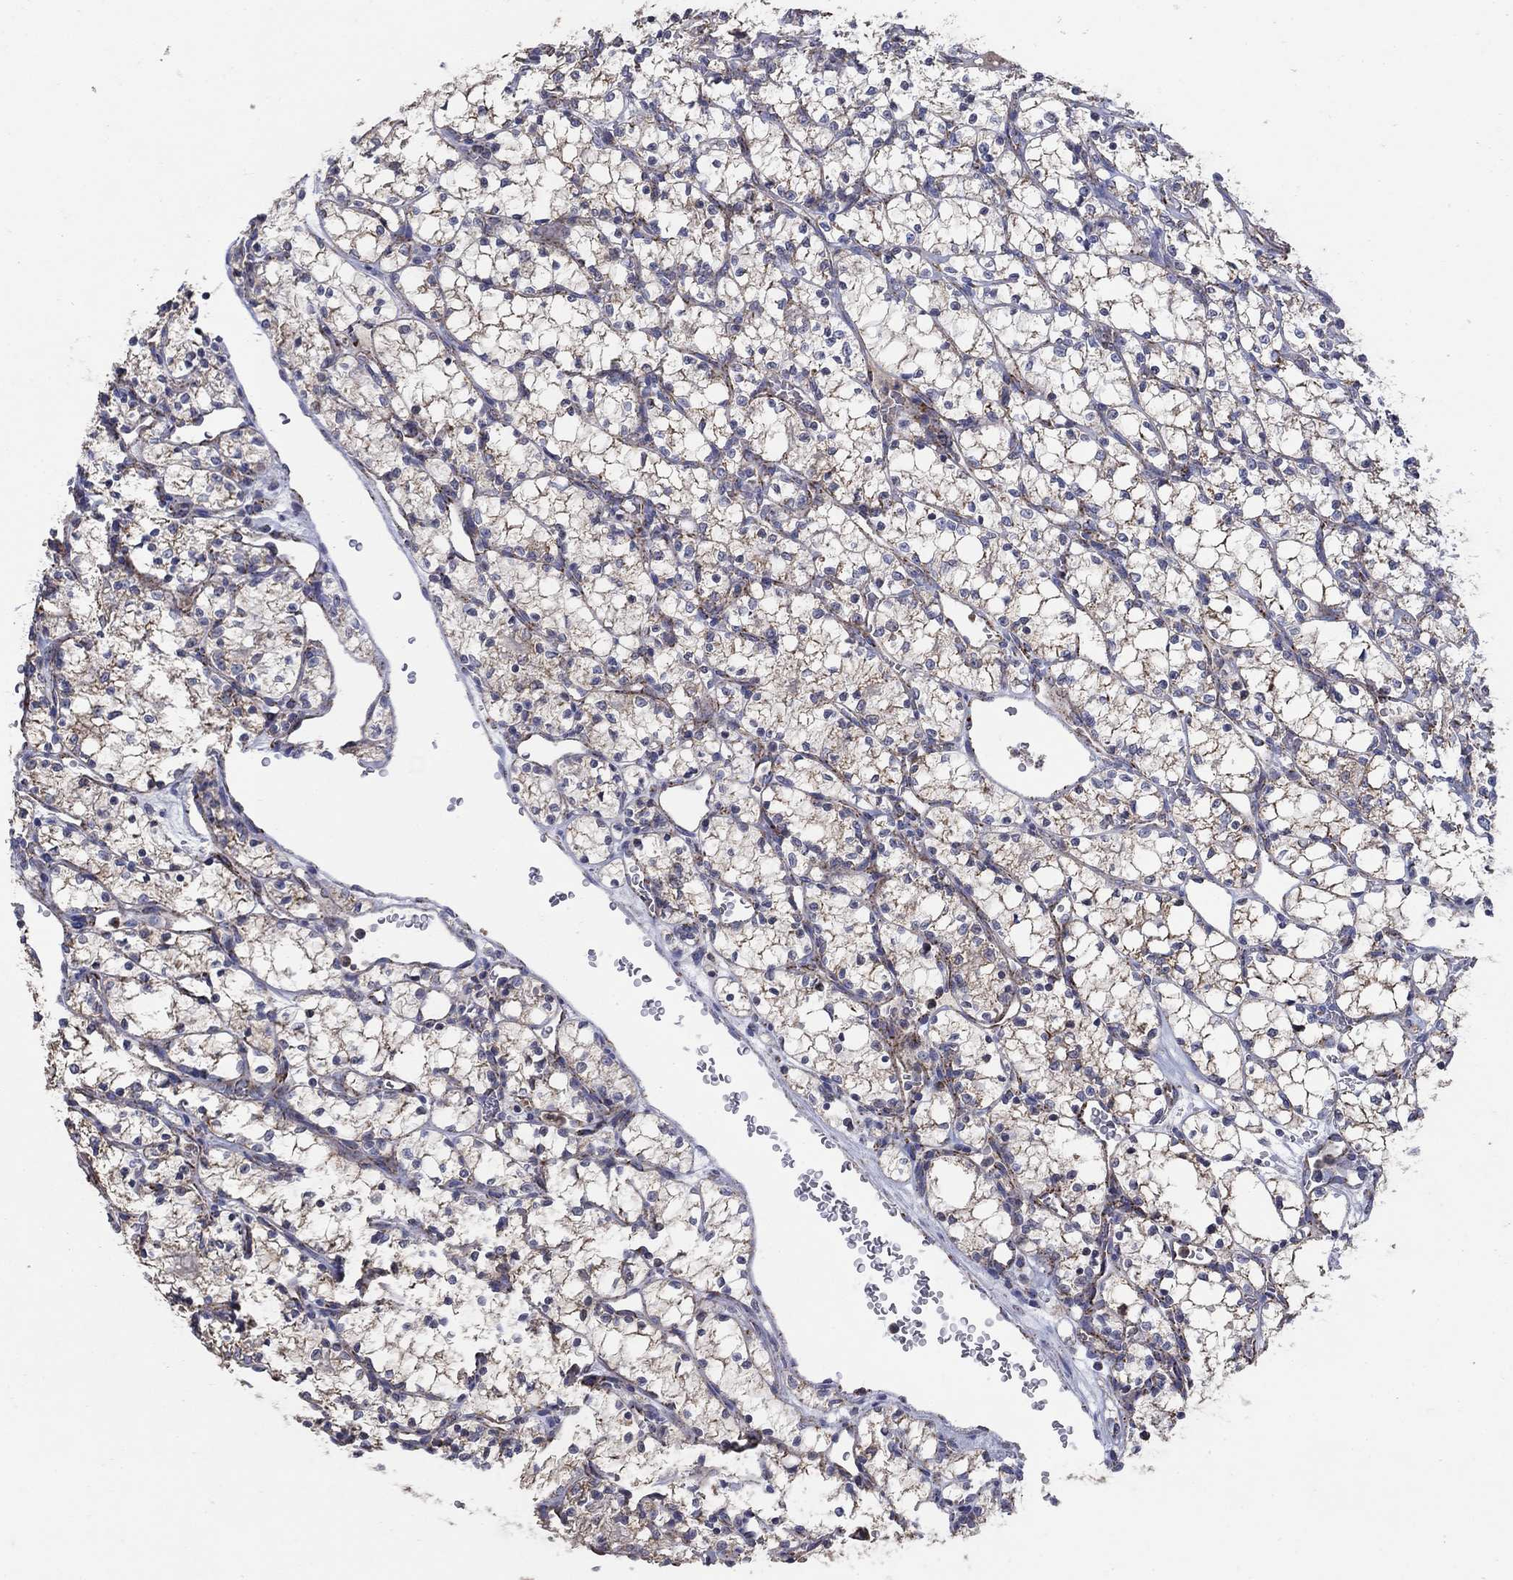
{"staining": {"intensity": "moderate", "quantity": "25%-75%", "location": "cytoplasmic/membranous"}, "tissue": "renal cancer", "cell_type": "Tumor cells", "image_type": "cancer", "snomed": [{"axis": "morphology", "description": "Adenocarcinoma, NOS"}, {"axis": "topography", "description": "Kidney"}], "caption": "Renal cancer stained with a brown dye demonstrates moderate cytoplasmic/membranous positive staining in about 25%-75% of tumor cells.", "gene": "PNPLA2", "patient": {"sex": "female", "age": 69}}